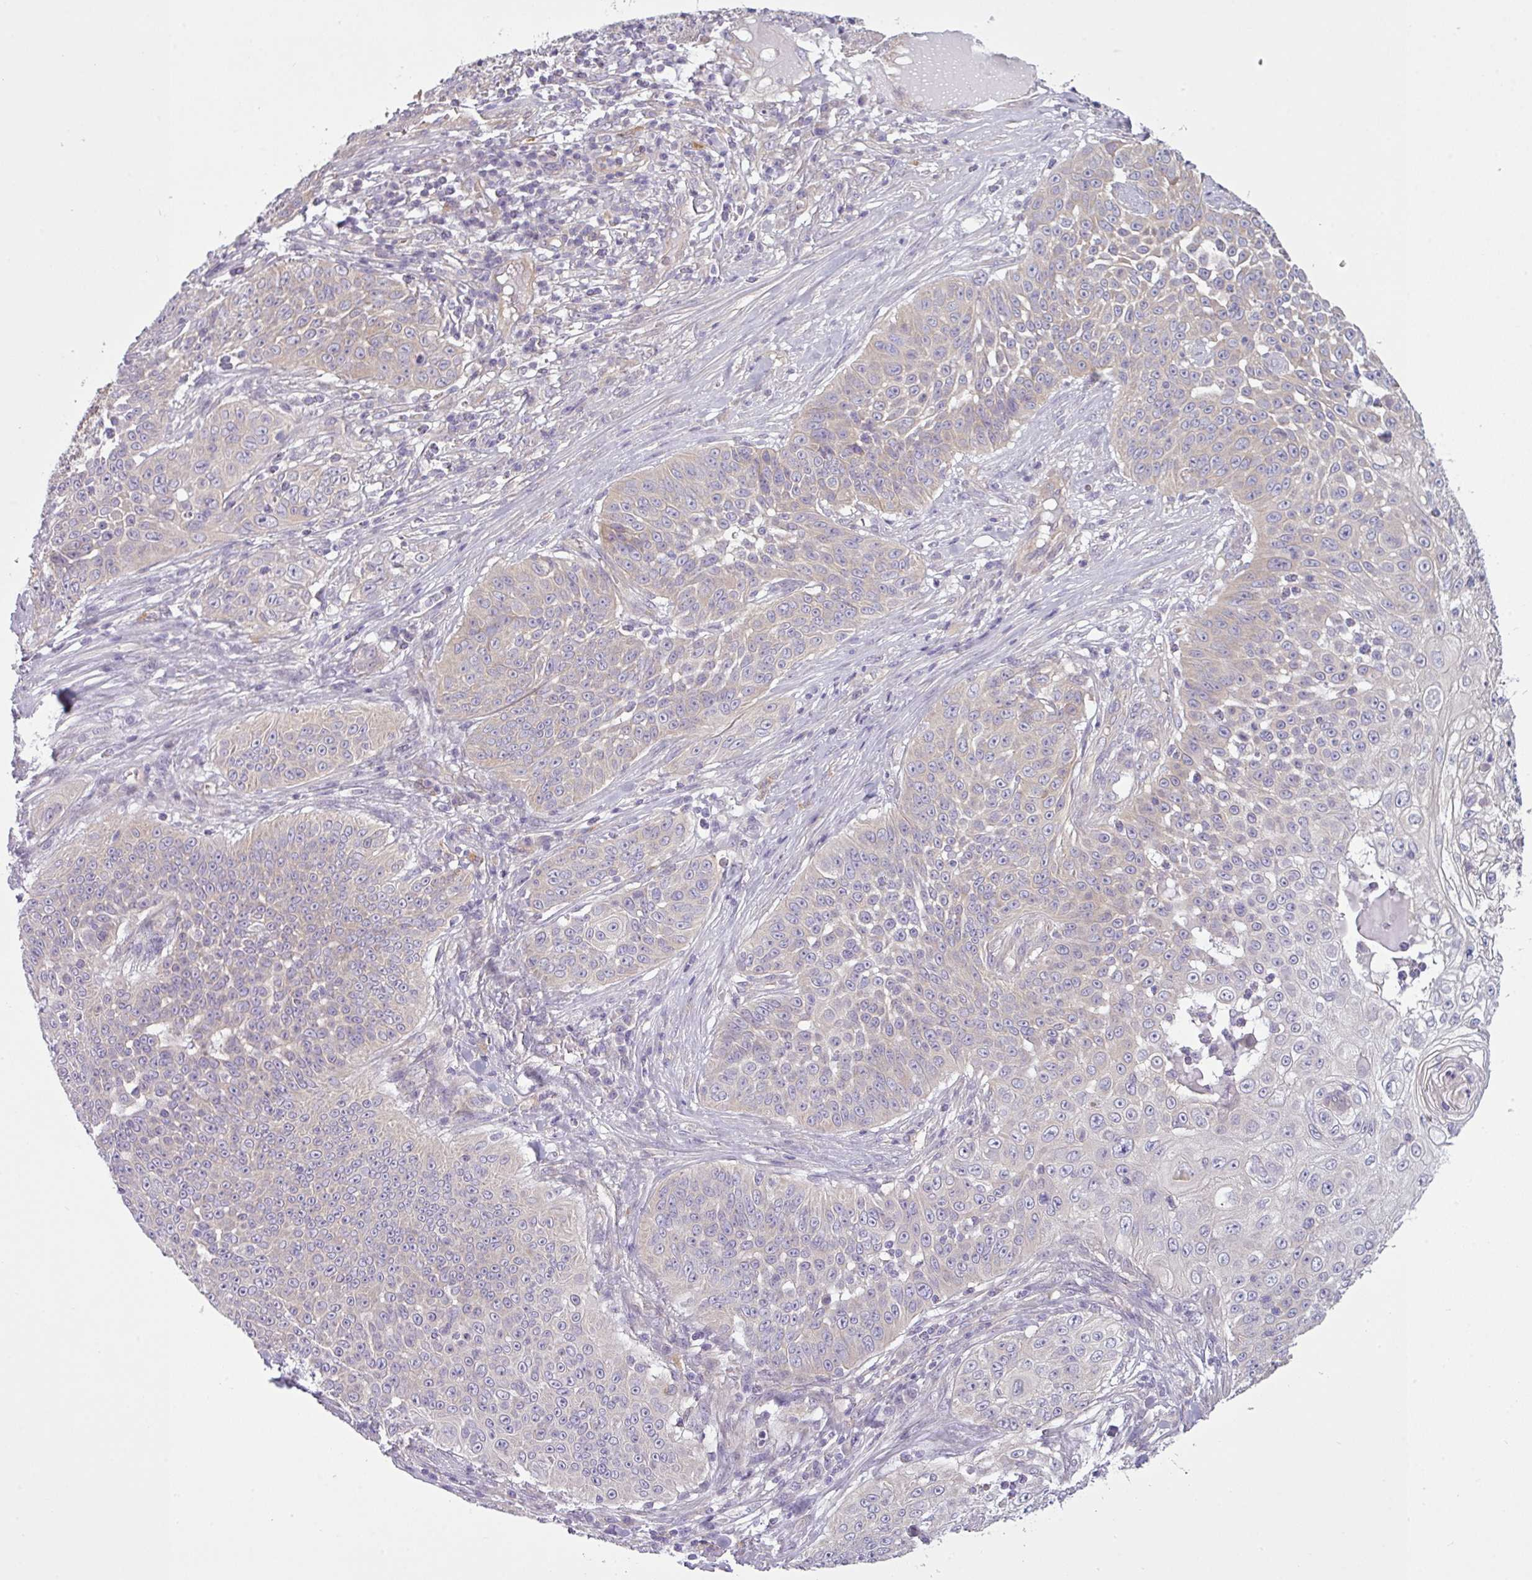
{"staining": {"intensity": "weak", "quantity": "<25%", "location": "cytoplasmic/membranous"}, "tissue": "skin cancer", "cell_type": "Tumor cells", "image_type": "cancer", "snomed": [{"axis": "morphology", "description": "Squamous cell carcinoma, NOS"}, {"axis": "topography", "description": "Skin"}], "caption": "IHC histopathology image of human squamous cell carcinoma (skin) stained for a protein (brown), which demonstrates no staining in tumor cells.", "gene": "CAMK2B", "patient": {"sex": "male", "age": 24}}